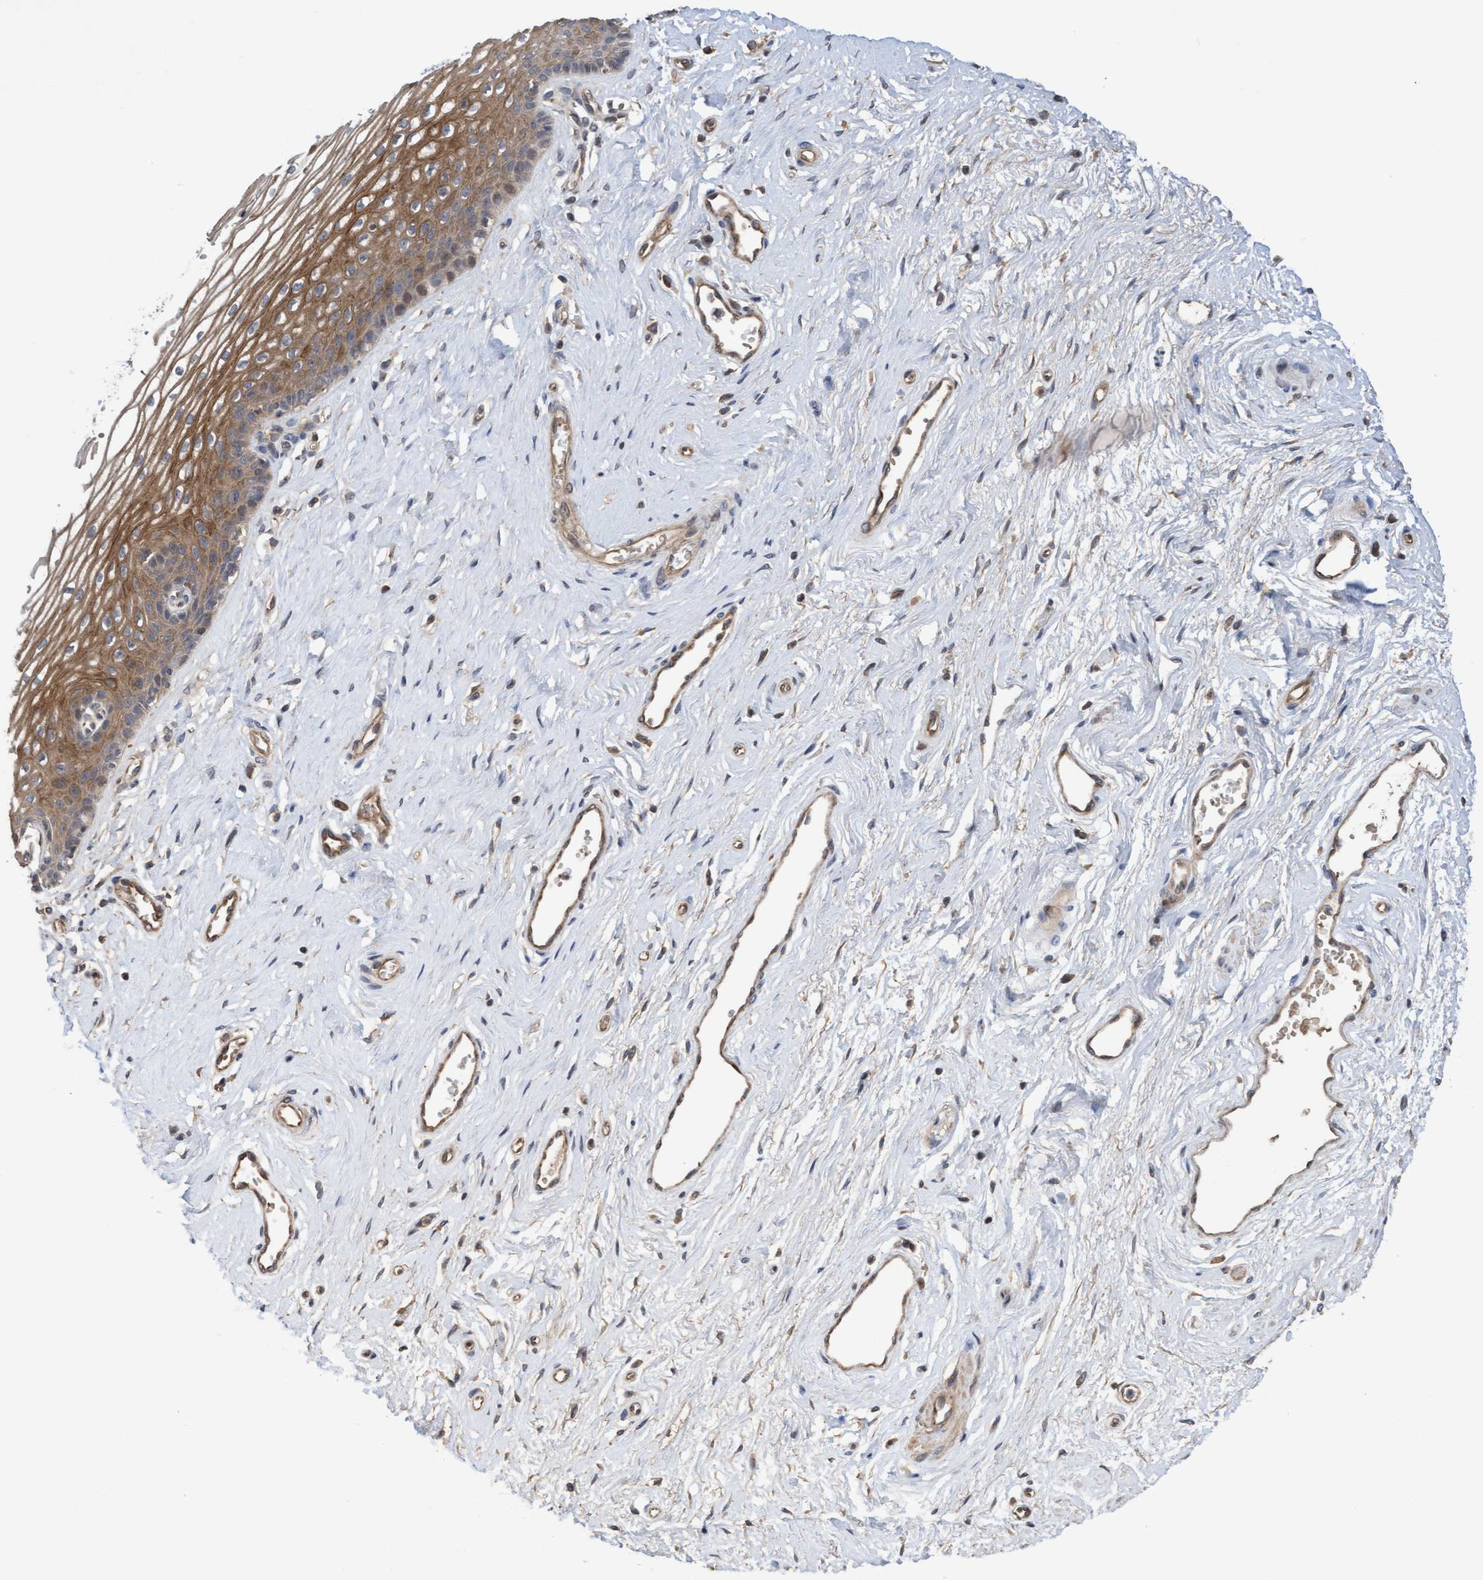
{"staining": {"intensity": "moderate", "quantity": ">75%", "location": "cytoplasmic/membranous"}, "tissue": "vagina", "cell_type": "Squamous epithelial cells", "image_type": "normal", "snomed": [{"axis": "morphology", "description": "Normal tissue, NOS"}, {"axis": "topography", "description": "Vagina"}], "caption": "This micrograph exhibits immunohistochemistry staining of normal human vagina, with medium moderate cytoplasmic/membranous staining in about >75% of squamous epithelial cells.", "gene": "COBL", "patient": {"sex": "female", "age": 46}}